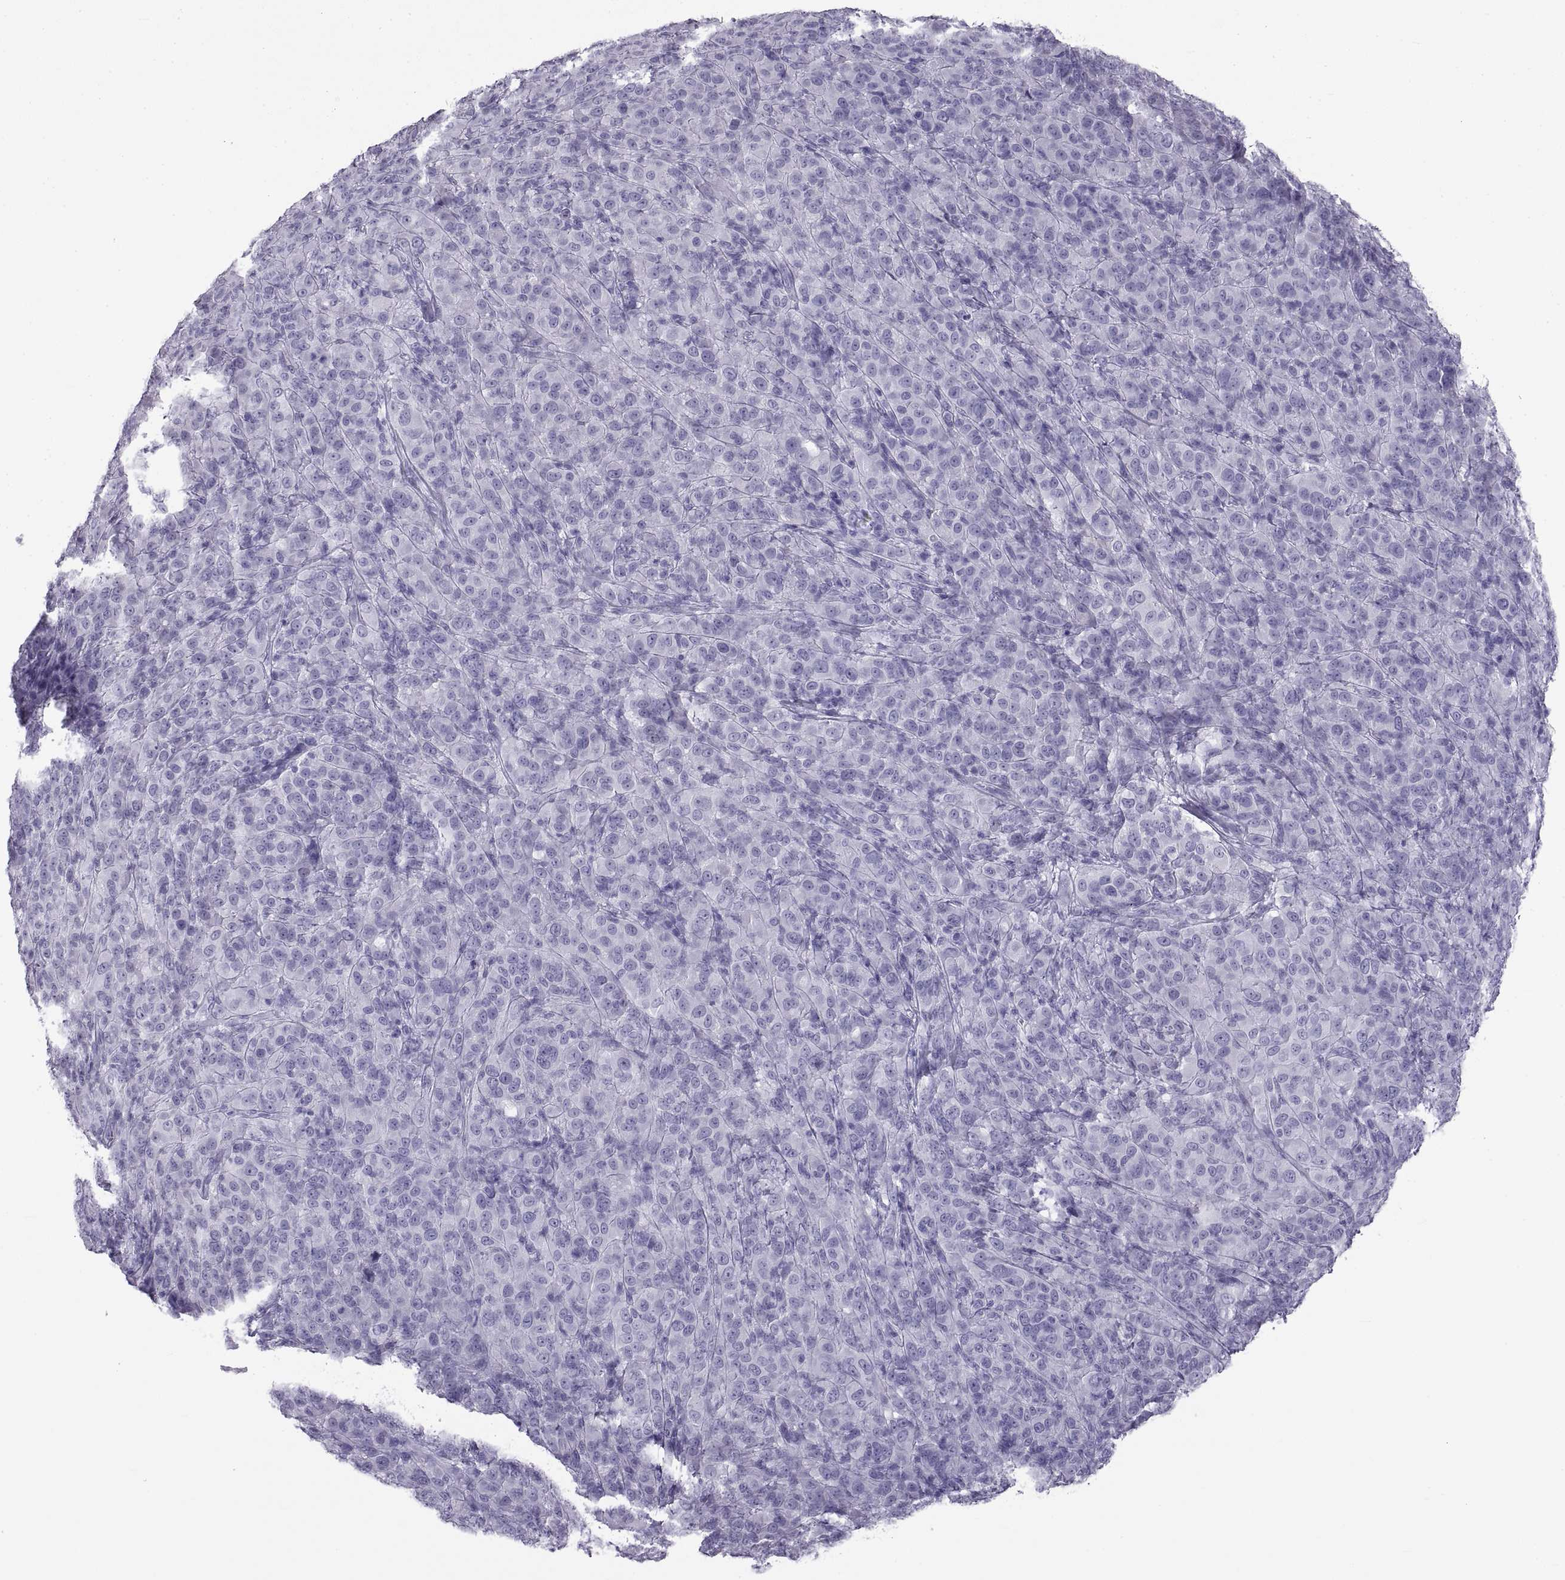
{"staining": {"intensity": "negative", "quantity": "none", "location": "none"}, "tissue": "melanoma", "cell_type": "Tumor cells", "image_type": "cancer", "snomed": [{"axis": "morphology", "description": "Malignant melanoma, NOS"}, {"axis": "topography", "description": "Skin"}], "caption": "Immunohistochemical staining of human malignant melanoma demonstrates no significant expression in tumor cells. (DAB IHC with hematoxylin counter stain).", "gene": "RLBP1", "patient": {"sex": "female", "age": 87}}